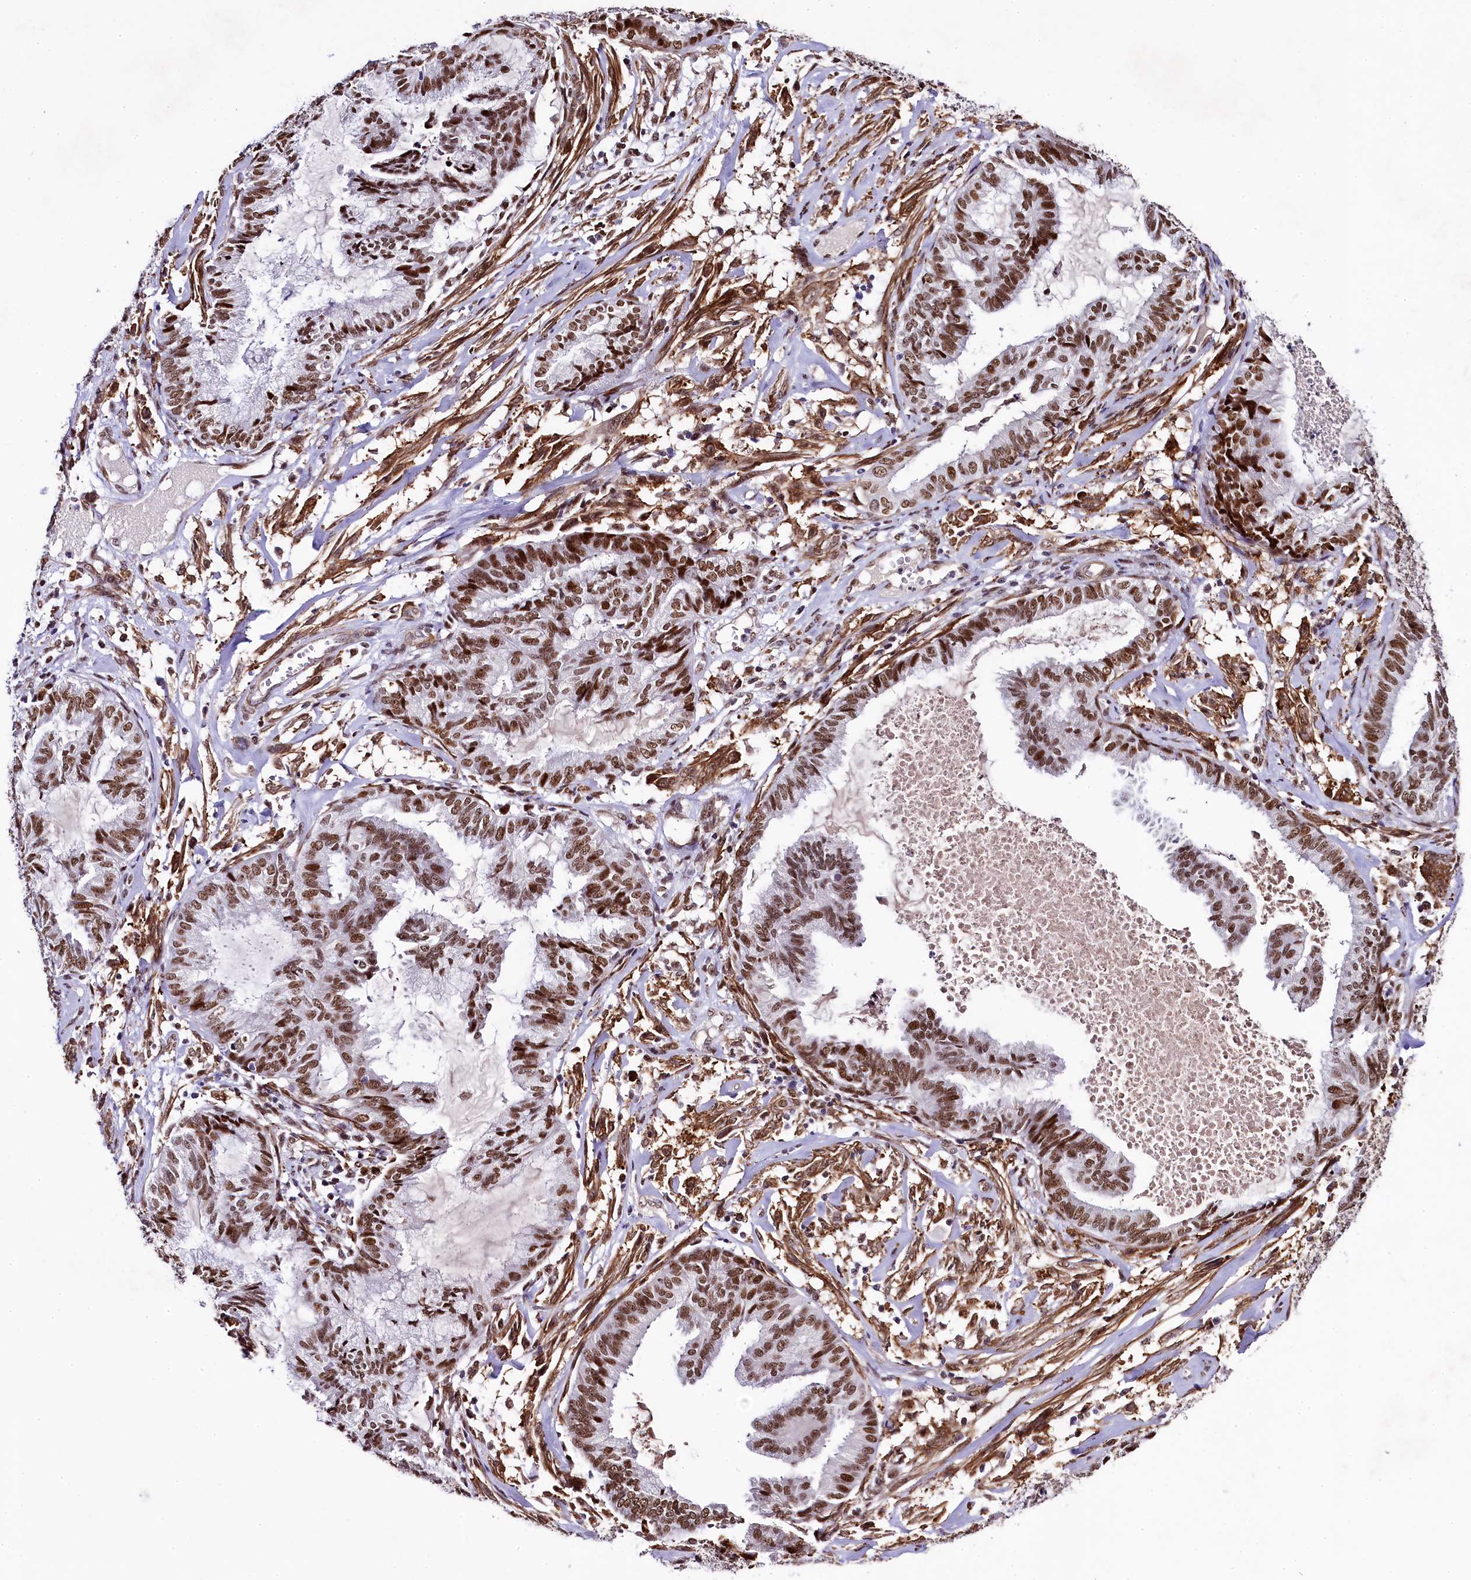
{"staining": {"intensity": "moderate", "quantity": ">75%", "location": "nuclear"}, "tissue": "endometrial cancer", "cell_type": "Tumor cells", "image_type": "cancer", "snomed": [{"axis": "morphology", "description": "Adenocarcinoma, NOS"}, {"axis": "topography", "description": "Endometrium"}], "caption": "Immunohistochemical staining of human endometrial adenocarcinoma shows medium levels of moderate nuclear protein expression in approximately >75% of tumor cells.", "gene": "SAMD10", "patient": {"sex": "female", "age": 86}}